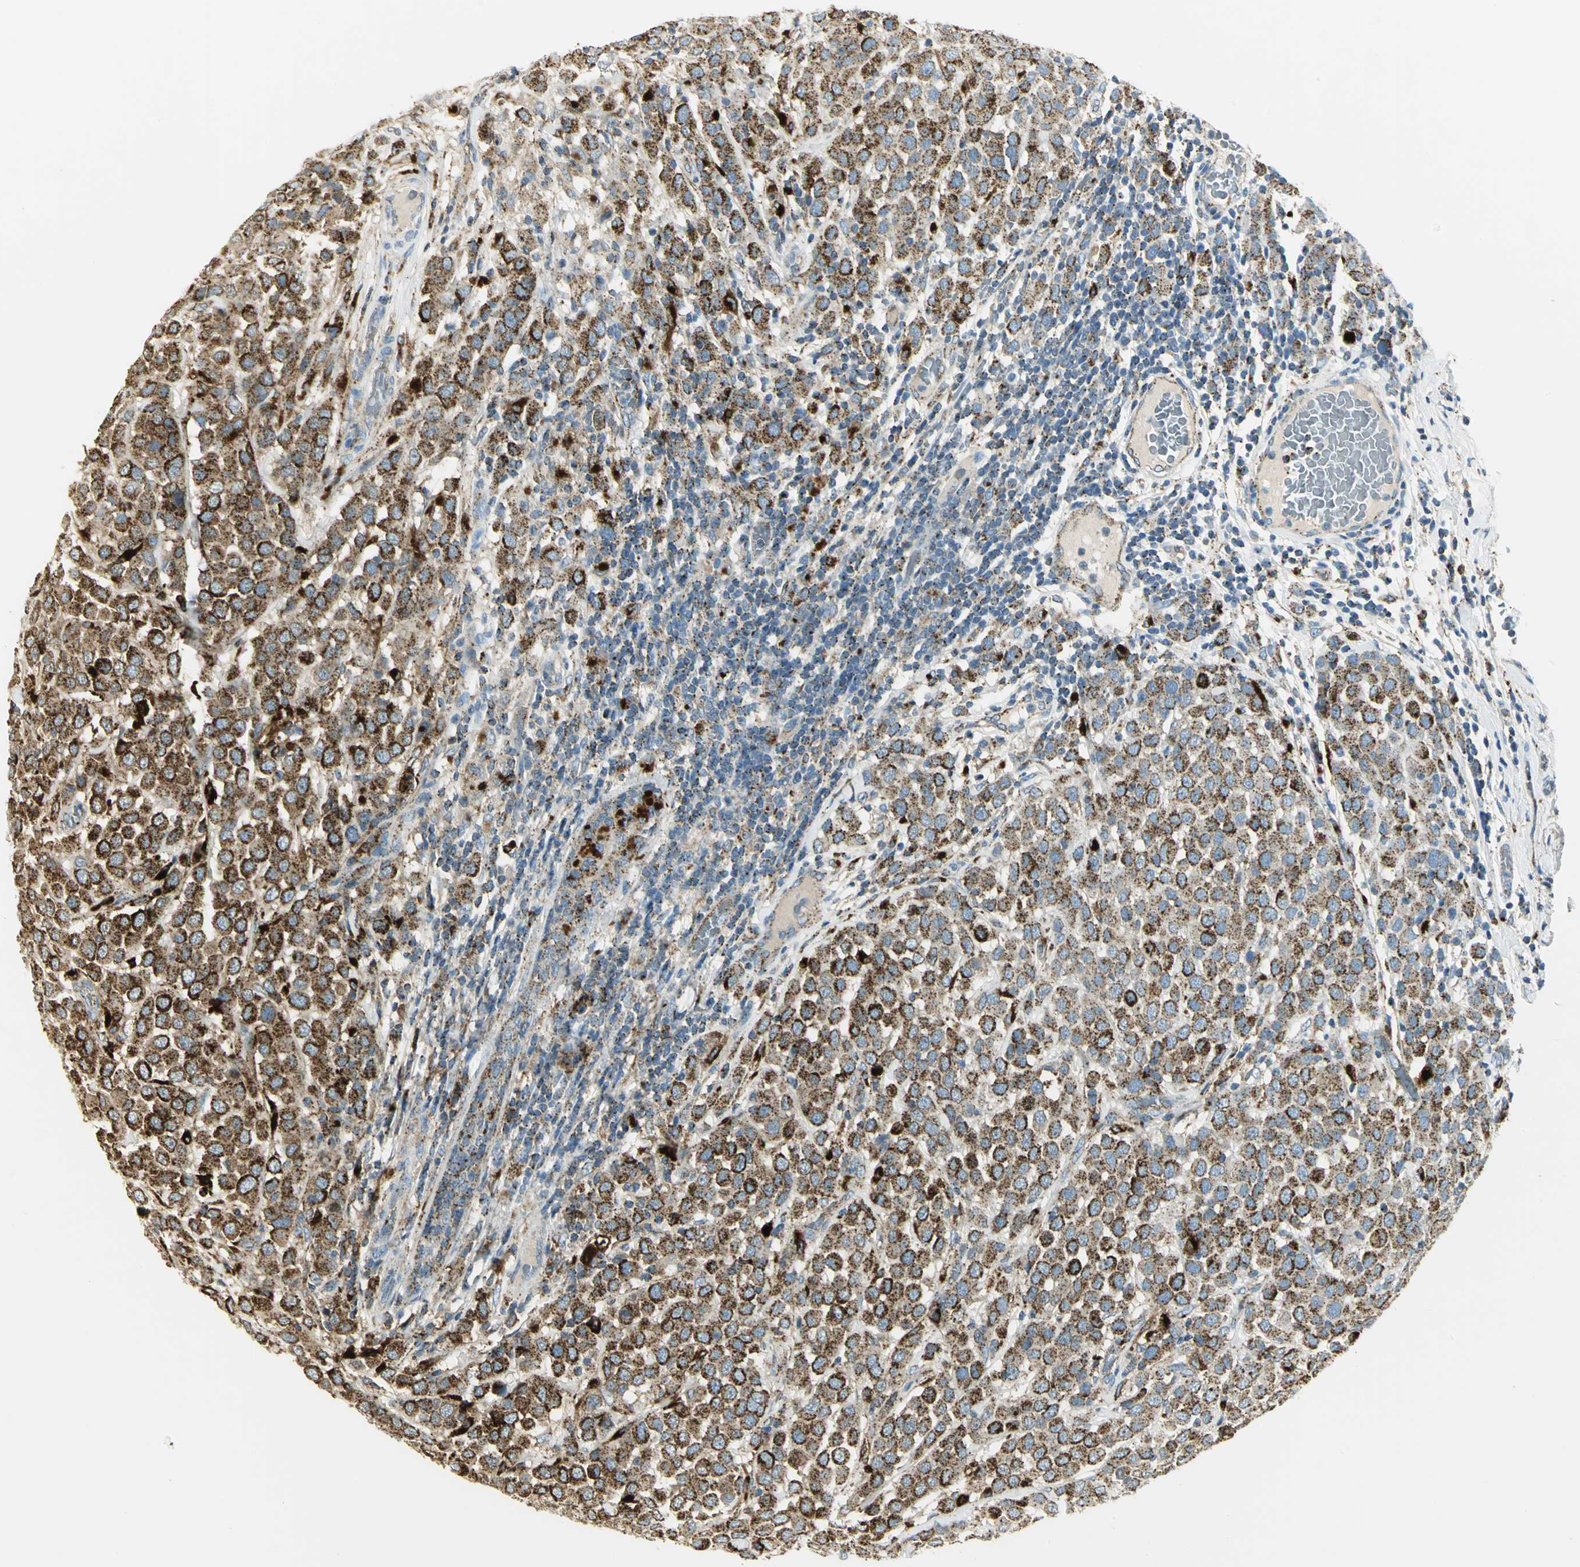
{"staining": {"intensity": "strong", "quantity": ">75%", "location": "cytoplasmic/membranous"}, "tissue": "breast cancer", "cell_type": "Tumor cells", "image_type": "cancer", "snomed": [{"axis": "morphology", "description": "Duct carcinoma"}, {"axis": "topography", "description": "Breast"}], "caption": "Breast cancer tissue displays strong cytoplasmic/membranous positivity in about >75% of tumor cells, visualized by immunohistochemistry. Nuclei are stained in blue.", "gene": "ARSA", "patient": {"sex": "female", "age": 61}}